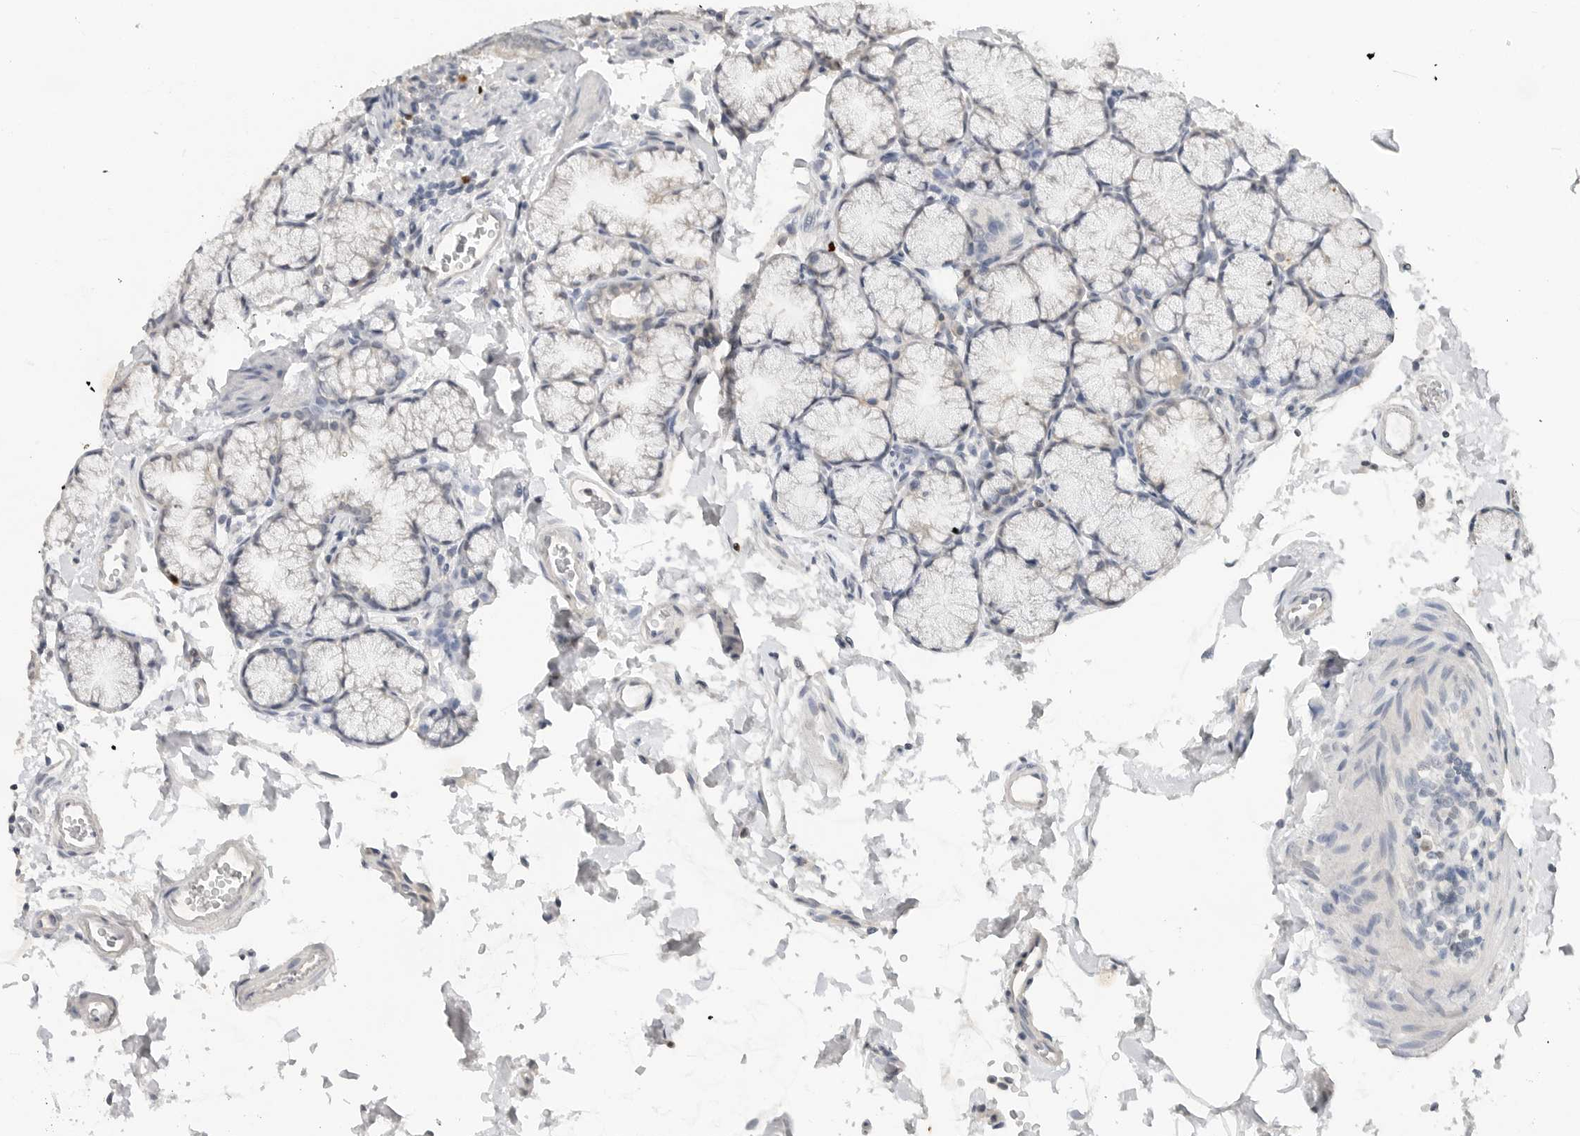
{"staining": {"intensity": "negative", "quantity": "none", "location": "none"}, "tissue": "duodenum", "cell_type": "Glandular cells", "image_type": "normal", "snomed": [{"axis": "morphology", "description": "Normal tissue, NOS"}, {"axis": "topography", "description": "Duodenum"}], "caption": "This is an immunohistochemistry (IHC) photomicrograph of unremarkable duodenum. There is no expression in glandular cells.", "gene": "FOXP3", "patient": {"sex": "male", "age": 54}}